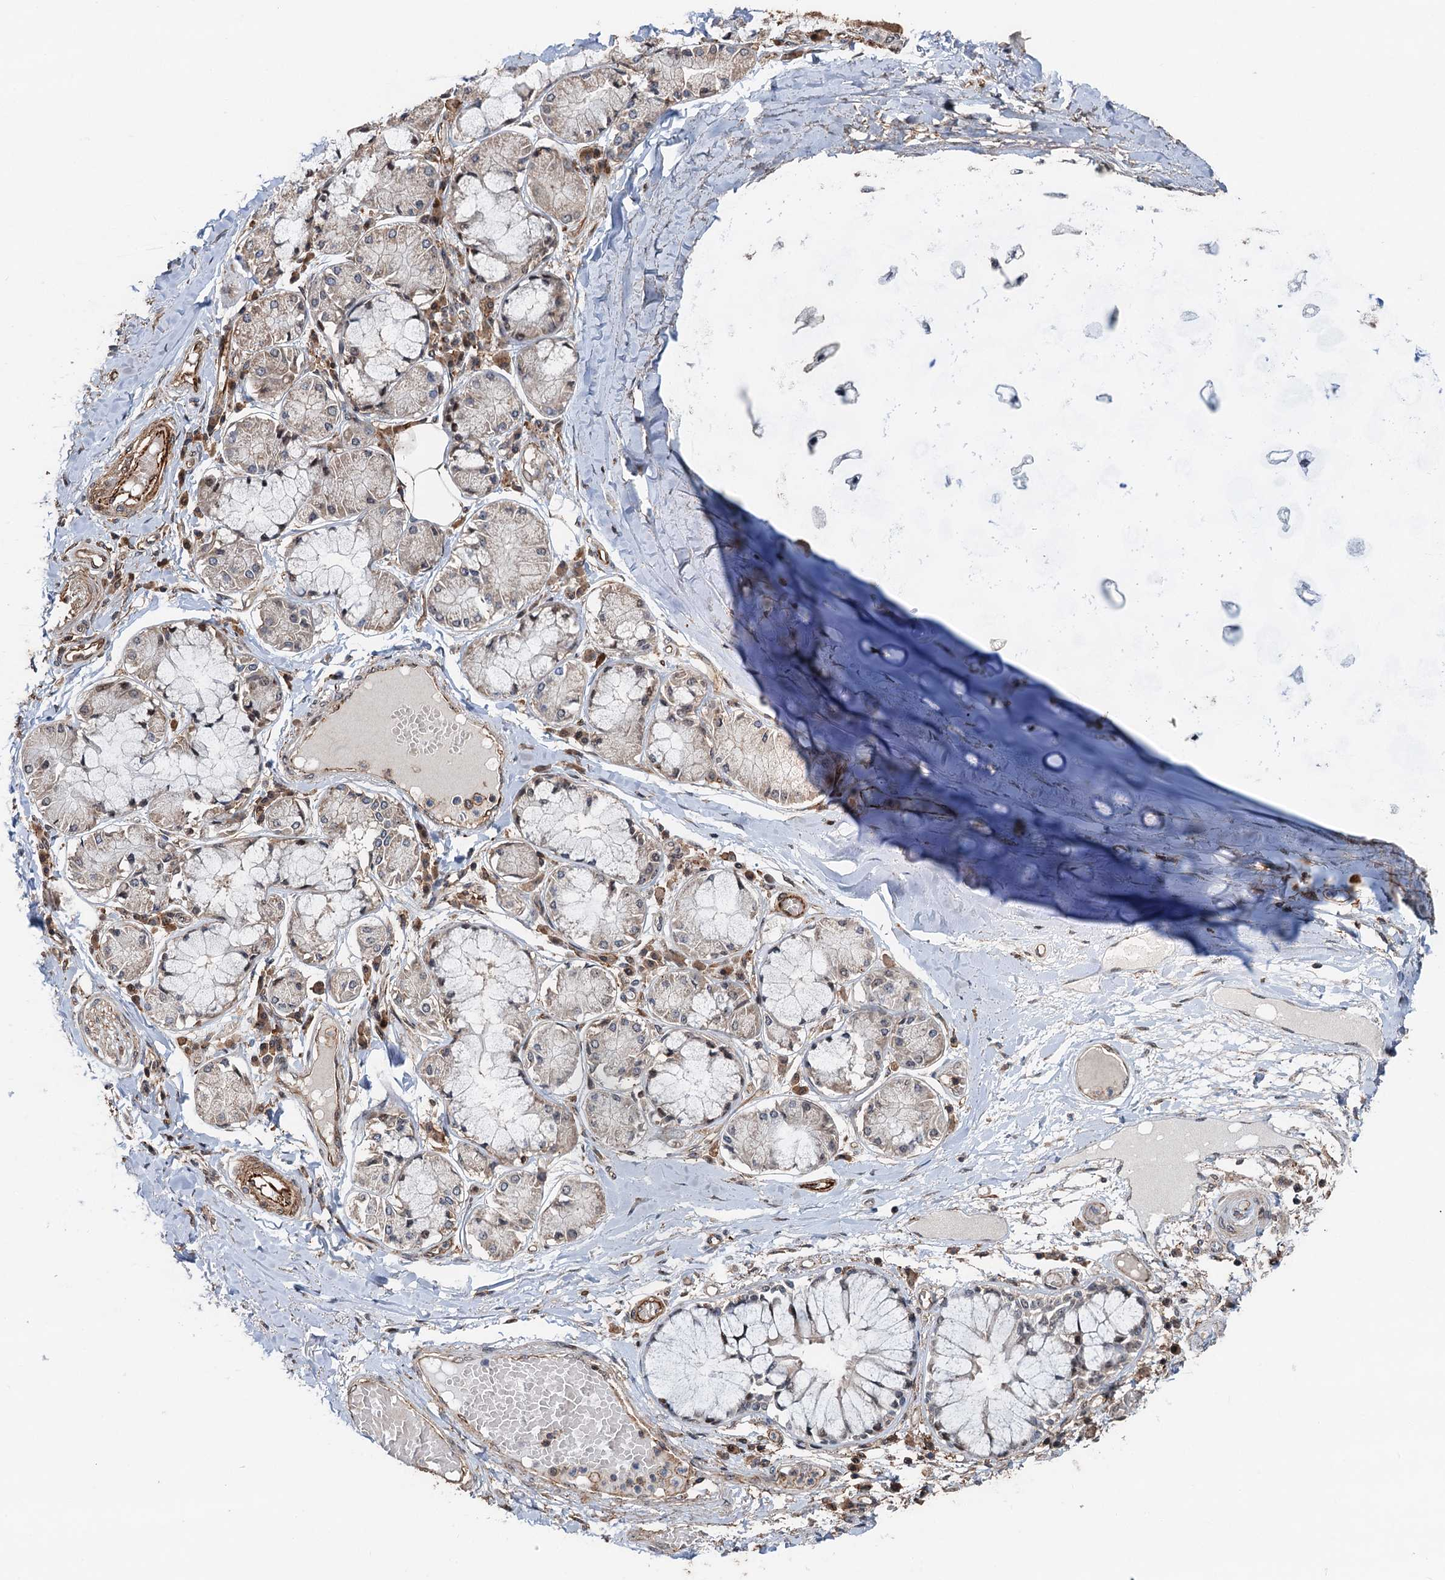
{"staining": {"intensity": "negative", "quantity": "none", "location": "none"}, "tissue": "adipose tissue", "cell_type": "Adipocytes", "image_type": "normal", "snomed": [{"axis": "morphology", "description": "Normal tissue, NOS"}, {"axis": "topography", "description": "Cartilage tissue"}, {"axis": "topography", "description": "Bronchus"}, {"axis": "topography", "description": "Lung"}, {"axis": "topography", "description": "Peripheral nerve tissue"}], "caption": "Immunohistochemistry micrograph of benign human adipose tissue stained for a protein (brown), which reveals no staining in adipocytes.", "gene": "TMA16", "patient": {"sex": "female", "age": 49}}